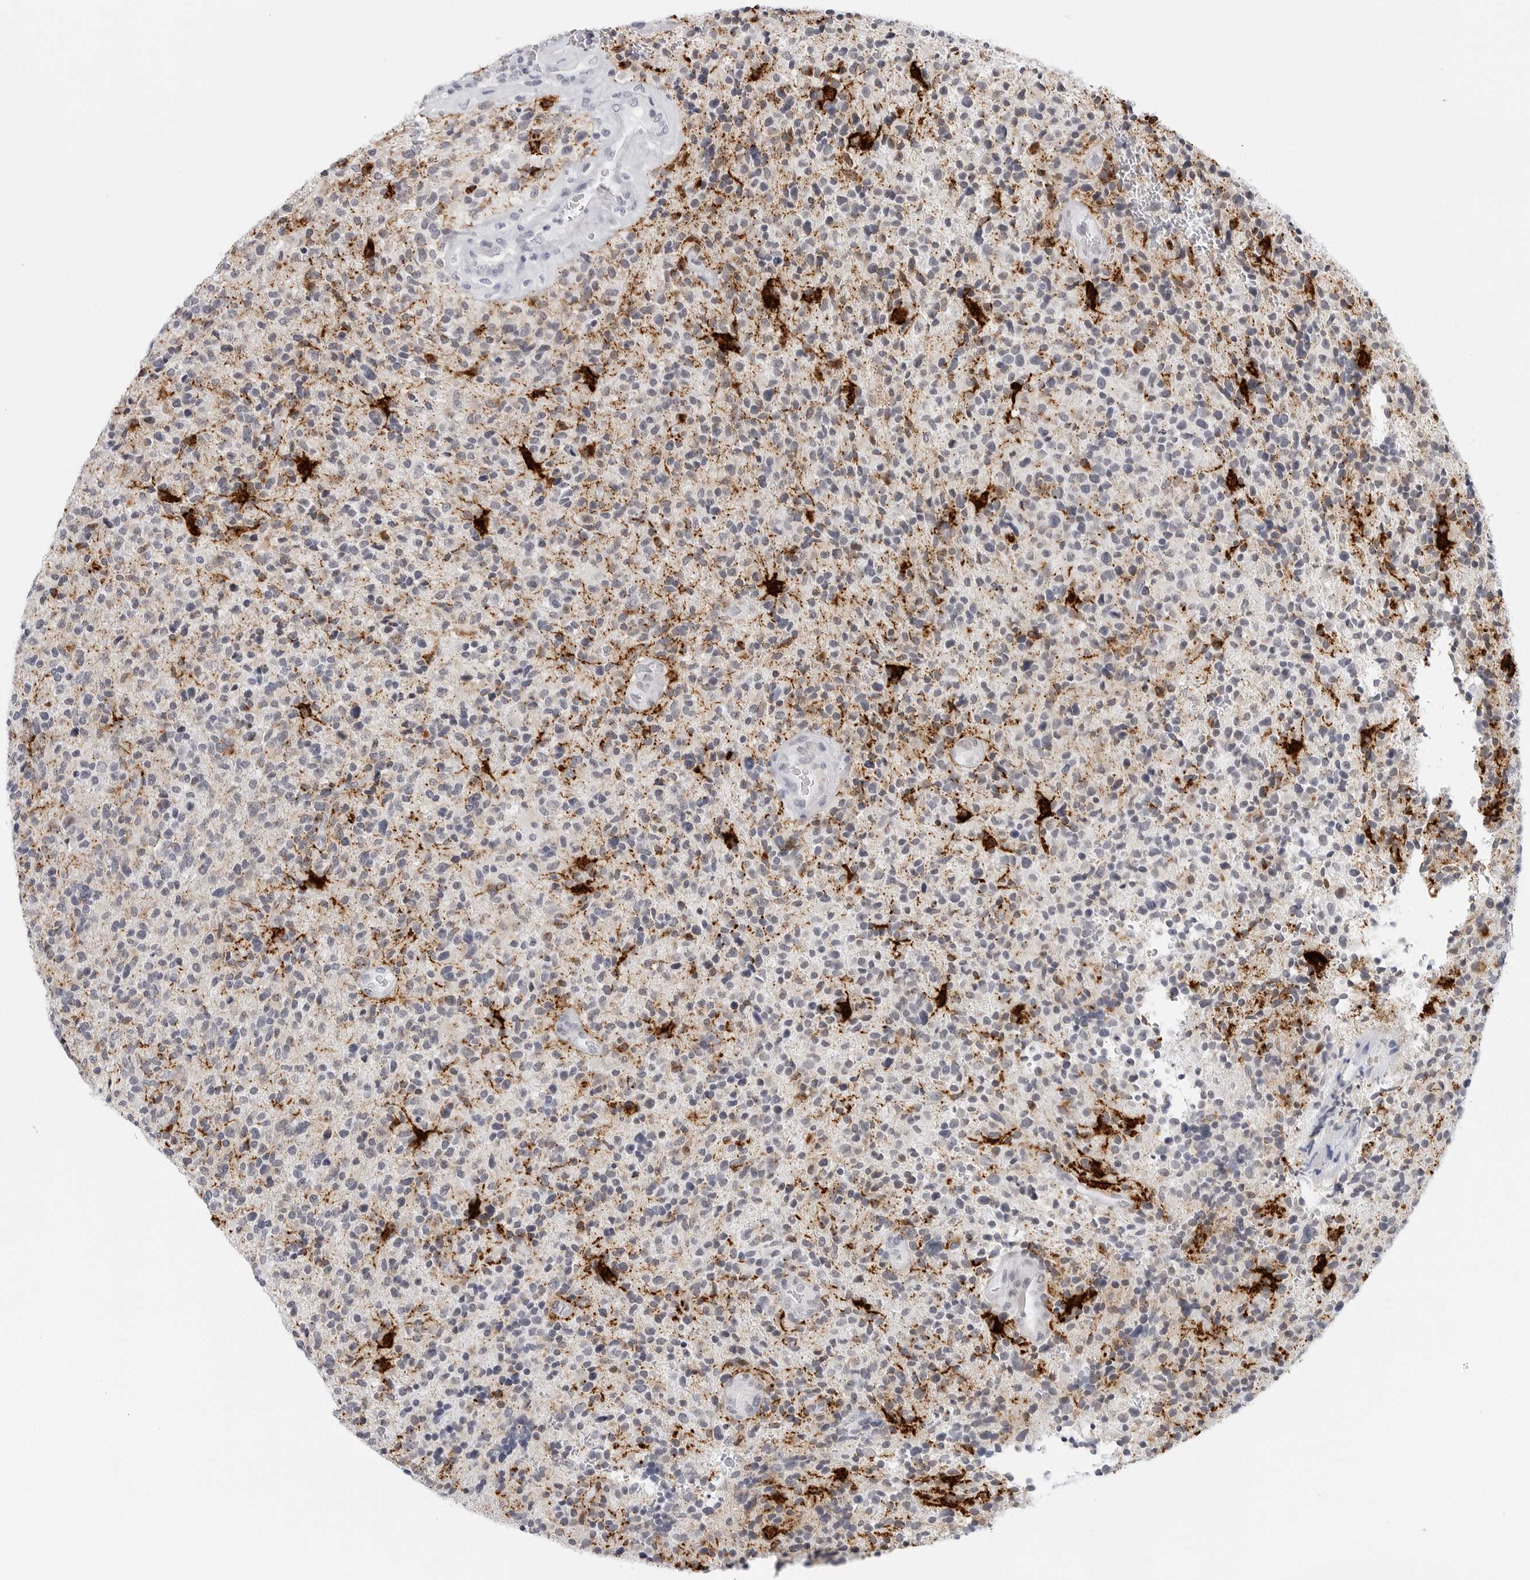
{"staining": {"intensity": "strong", "quantity": "<25%", "location": "cytoplasmic/membranous"}, "tissue": "glioma", "cell_type": "Tumor cells", "image_type": "cancer", "snomed": [{"axis": "morphology", "description": "Glioma, malignant, High grade"}, {"axis": "topography", "description": "Brain"}], "caption": "Immunohistochemical staining of malignant glioma (high-grade) demonstrates strong cytoplasmic/membranous protein positivity in about <25% of tumor cells.", "gene": "HSPB7", "patient": {"sex": "male", "age": 72}}